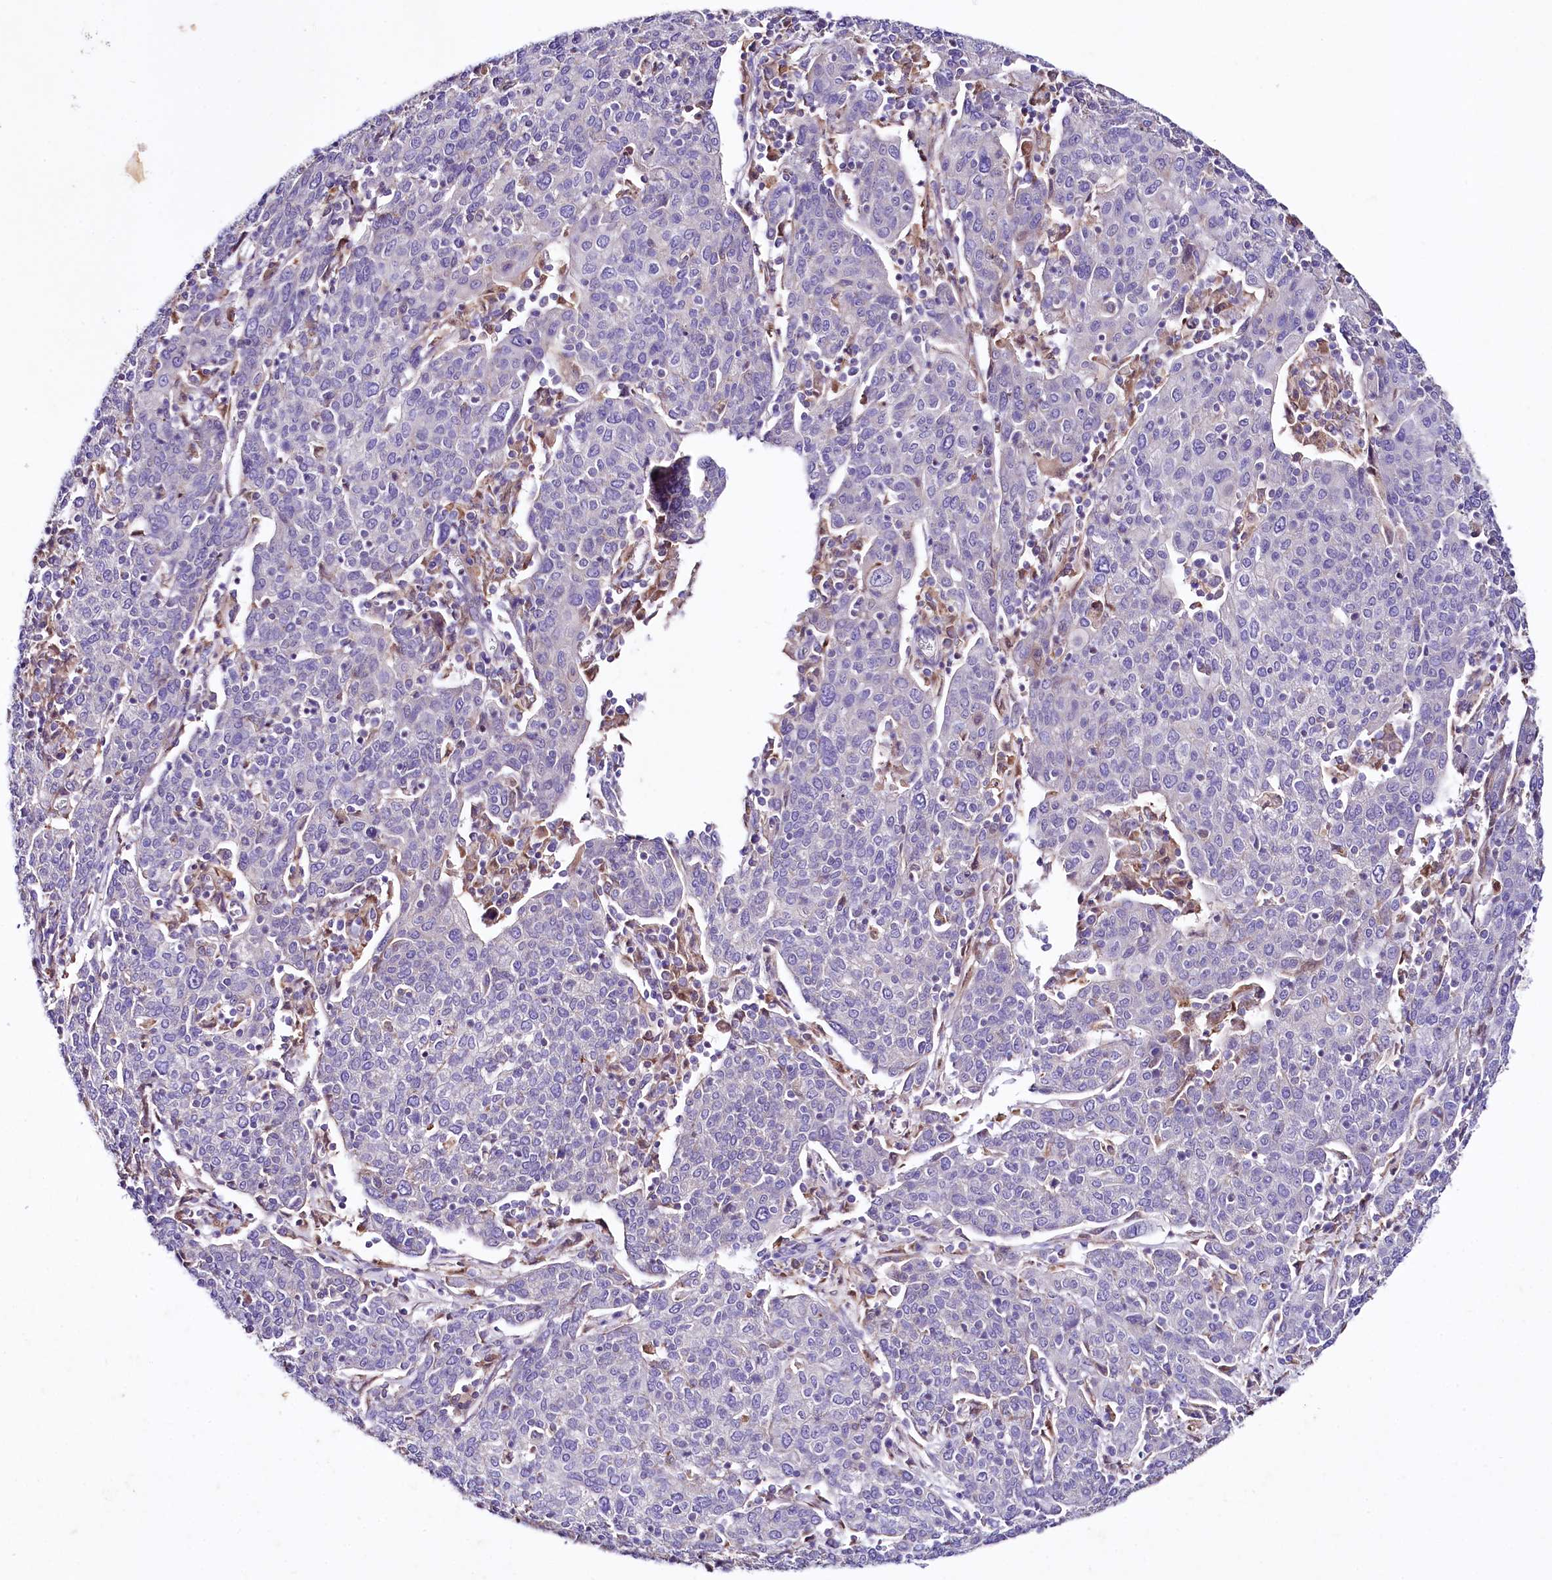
{"staining": {"intensity": "negative", "quantity": "none", "location": "none"}, "tissue": "cervical cancer", "cell_type": "Tumor cells", "image_type": "cancer", "snomed": [{"axis": "morphology", "description": "Squamous cell carcinoma, NOS"}, {"axis": "topography", "description": "Cervix"}], "caption": "An image of cervical cancer stained for a protein exhibits no brown staining in tumor cells.", "gene": "SACM1L", "patient": {"sex": "female", "age": 67}}